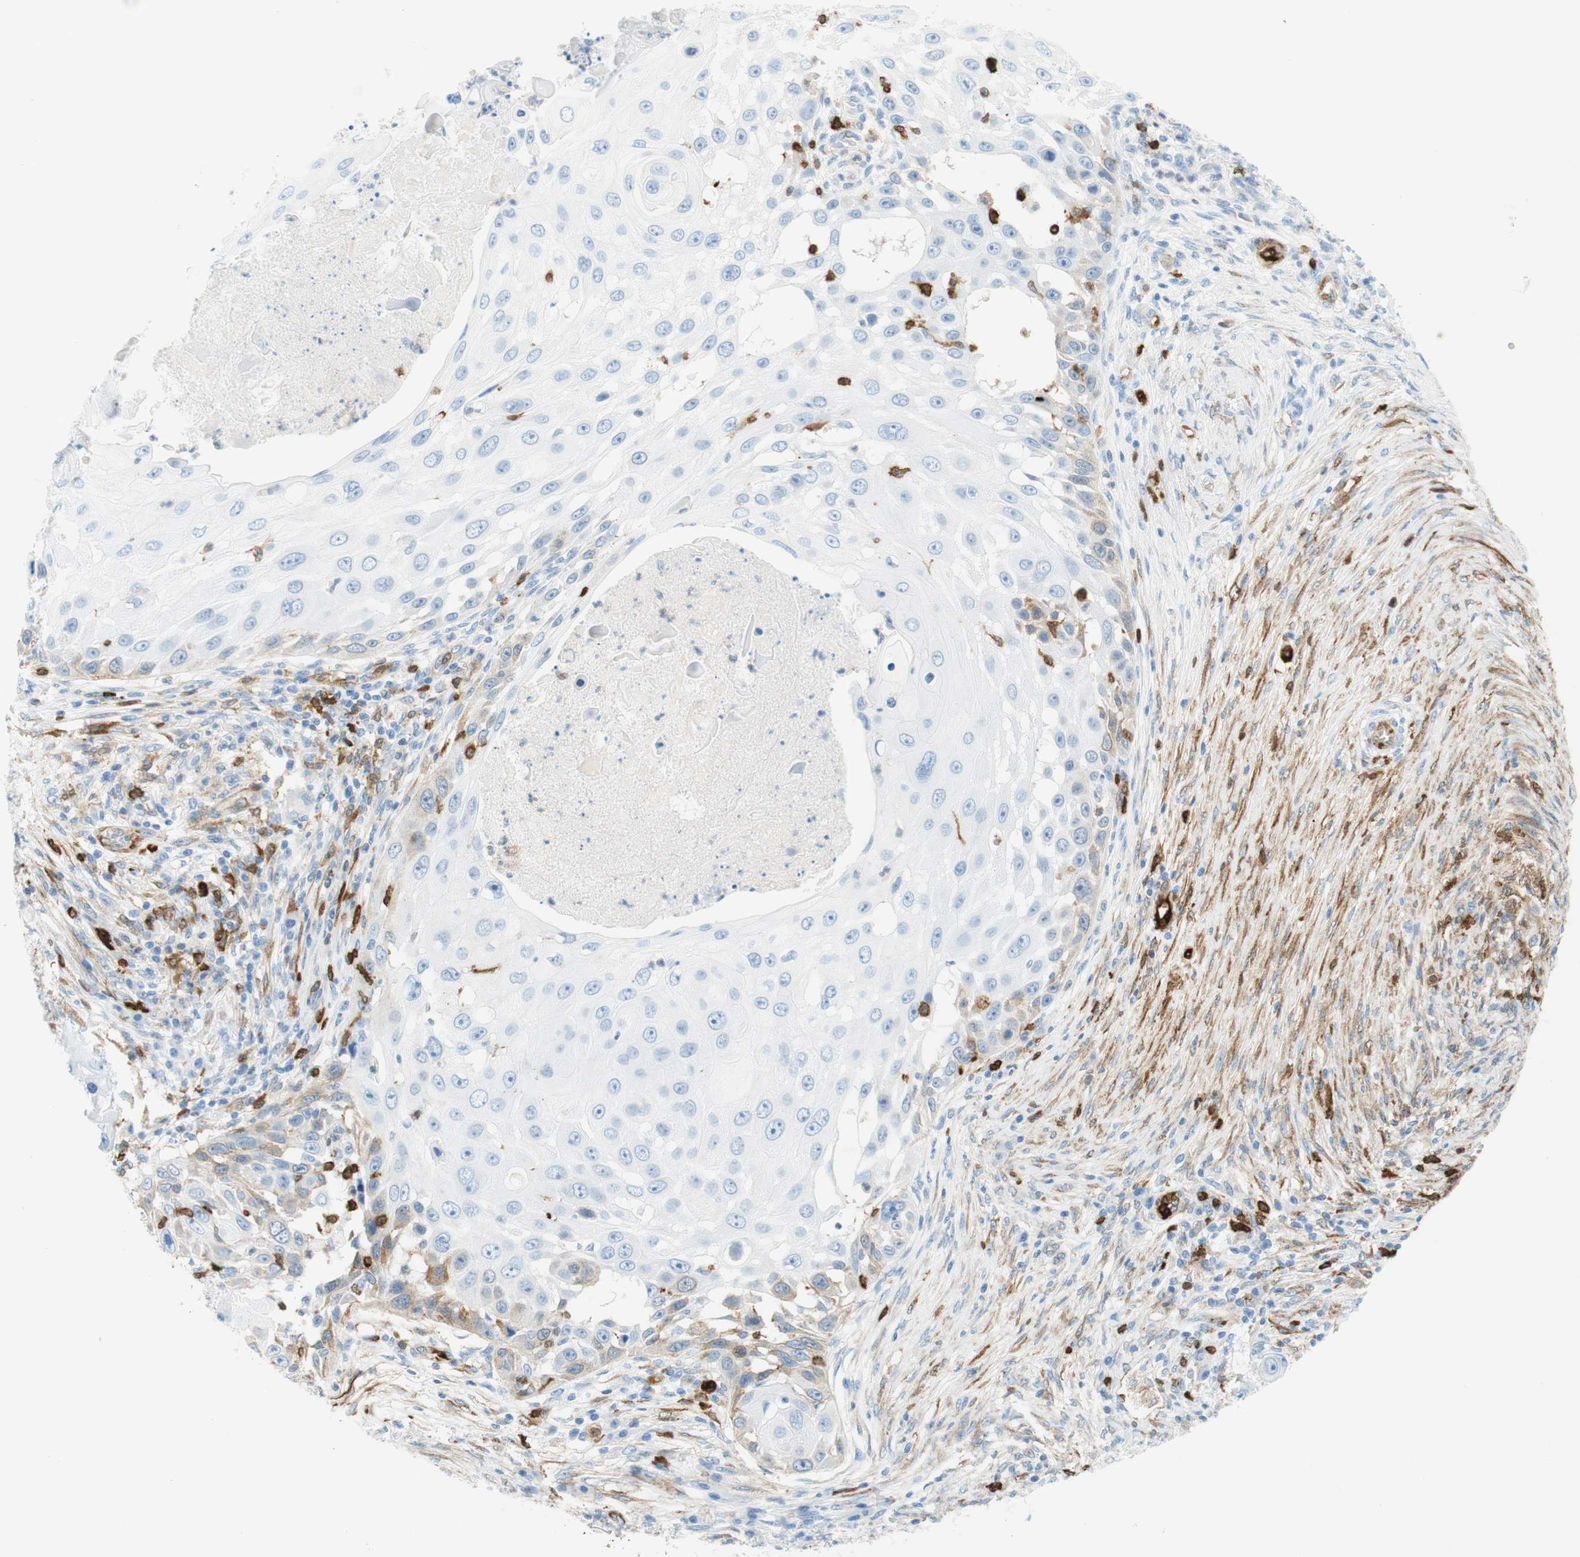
{"staining": {"intensity": "weak", "quantity": "<25%", "location": "cytoplasmic/membranous"}, "tissue": "skin cancer", "cell_type": "Tumor cells", "image_type": "cancer", "snomed": [{"axis": "morphology", "description": "Squamous cell carcinoma, NOS"}, {"axis": "topography", "description": "Skin"}], "caption": "Skin cancer (squamous cell carcinoma) was stained to show a protein in brown. There is no significant positivity in tumor cells. The staining is performed using DAB brown chromogen with nuclei counter-stained in using hematoxylin.", "gene": "STMN1", "patient": {"sex": "female", "age": 44}}